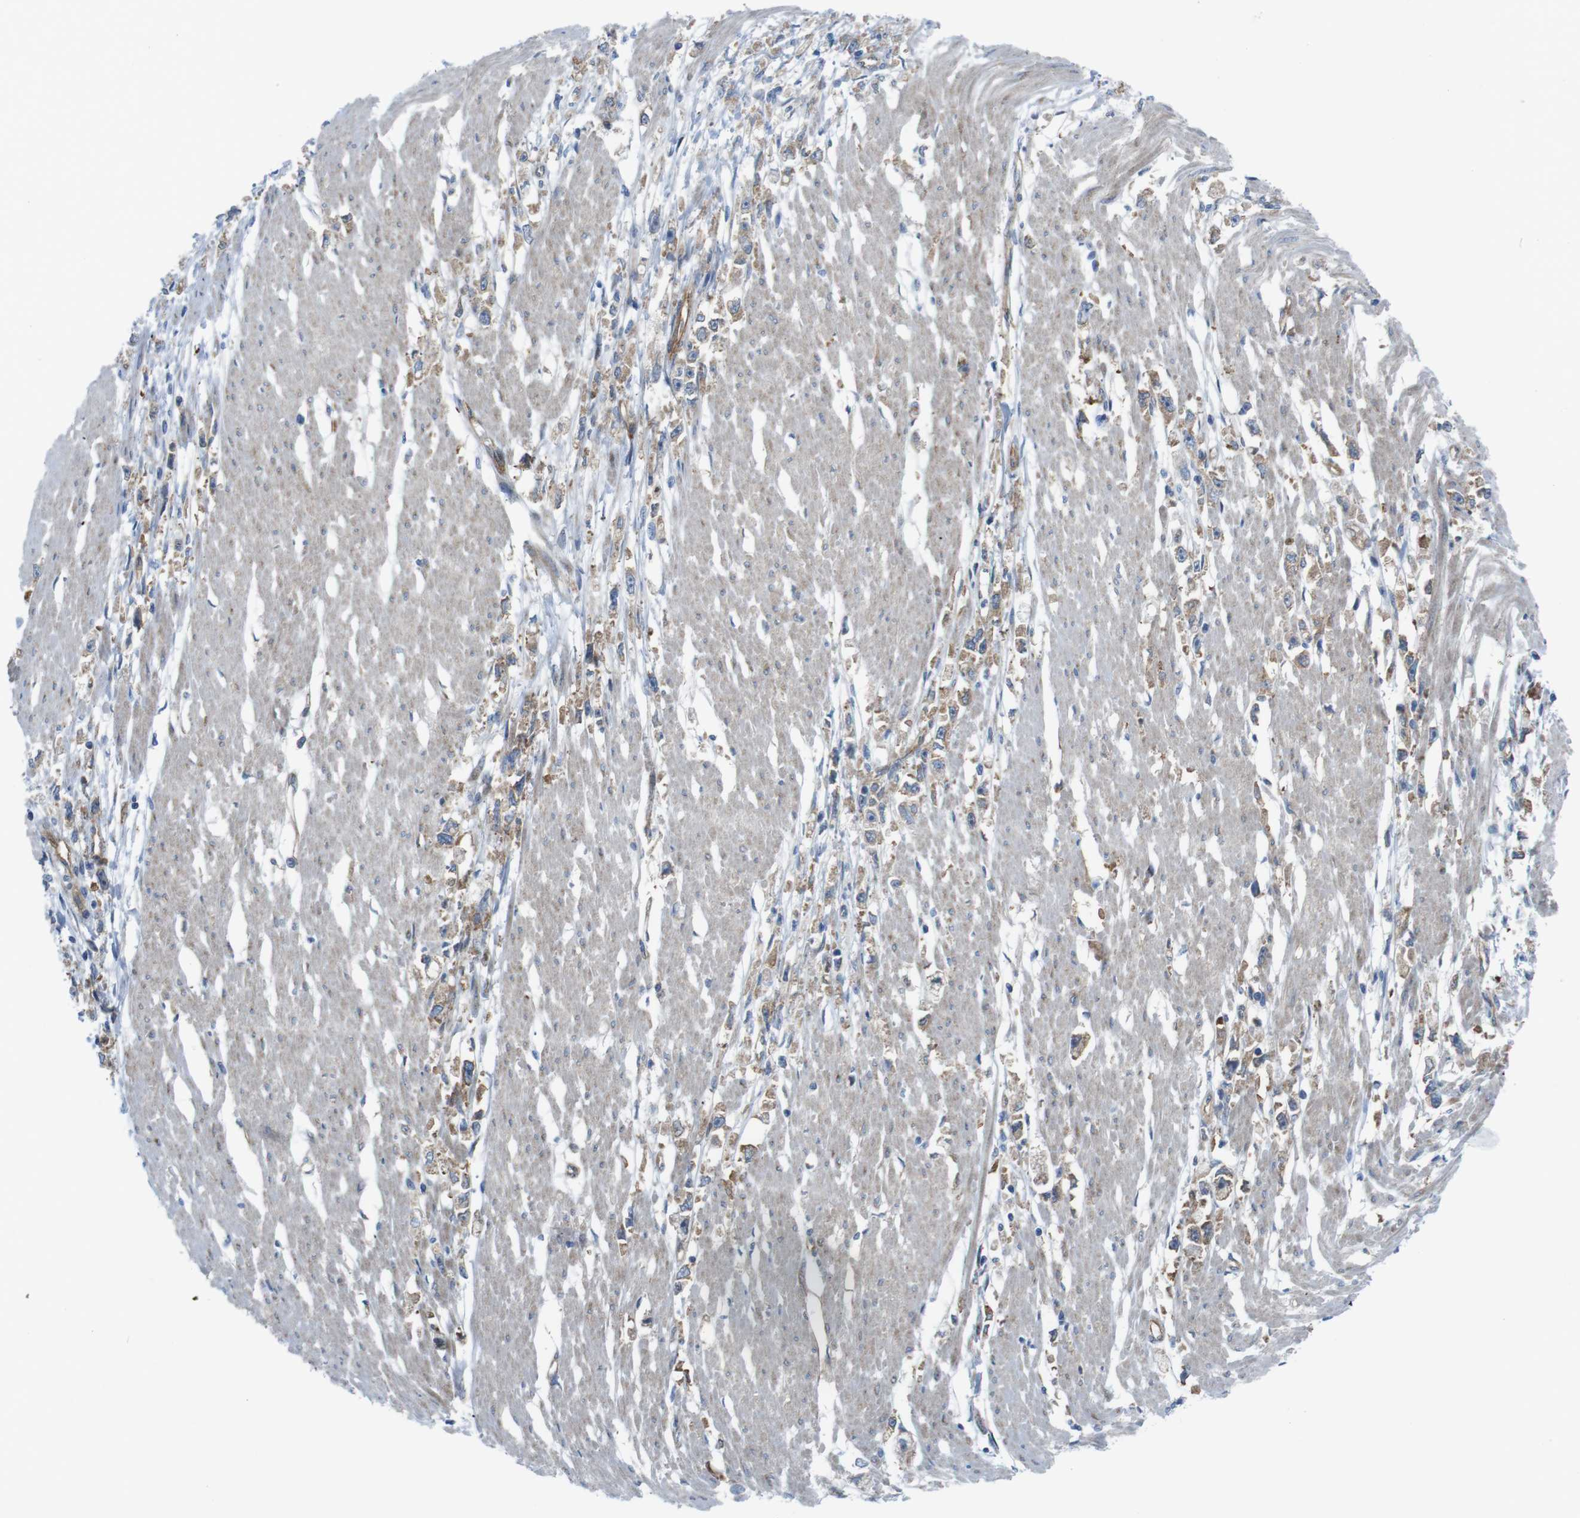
{"staining": {"intensity": "moderate", "quantity": ">75%", "location": "cytoplasmic/membranous"}, "tissue": "stomach cancer", "cell_type": "Tumor cells", "image_type": "cancer", "snomed": [{"axis": "morphology", "description": "Adenocarcinoma, NOS"}, {"axis": "topography", "description": "Stomach"}], "caption": "Protein staining displays moderate cytoplasmic/membranous staining in approximately >75% of tumor cells in stomach adenocarcinoma. Nuclei are stained in blue.", "gene": "DIAPH2", "patient": {"sex": "female", "age": 59}}